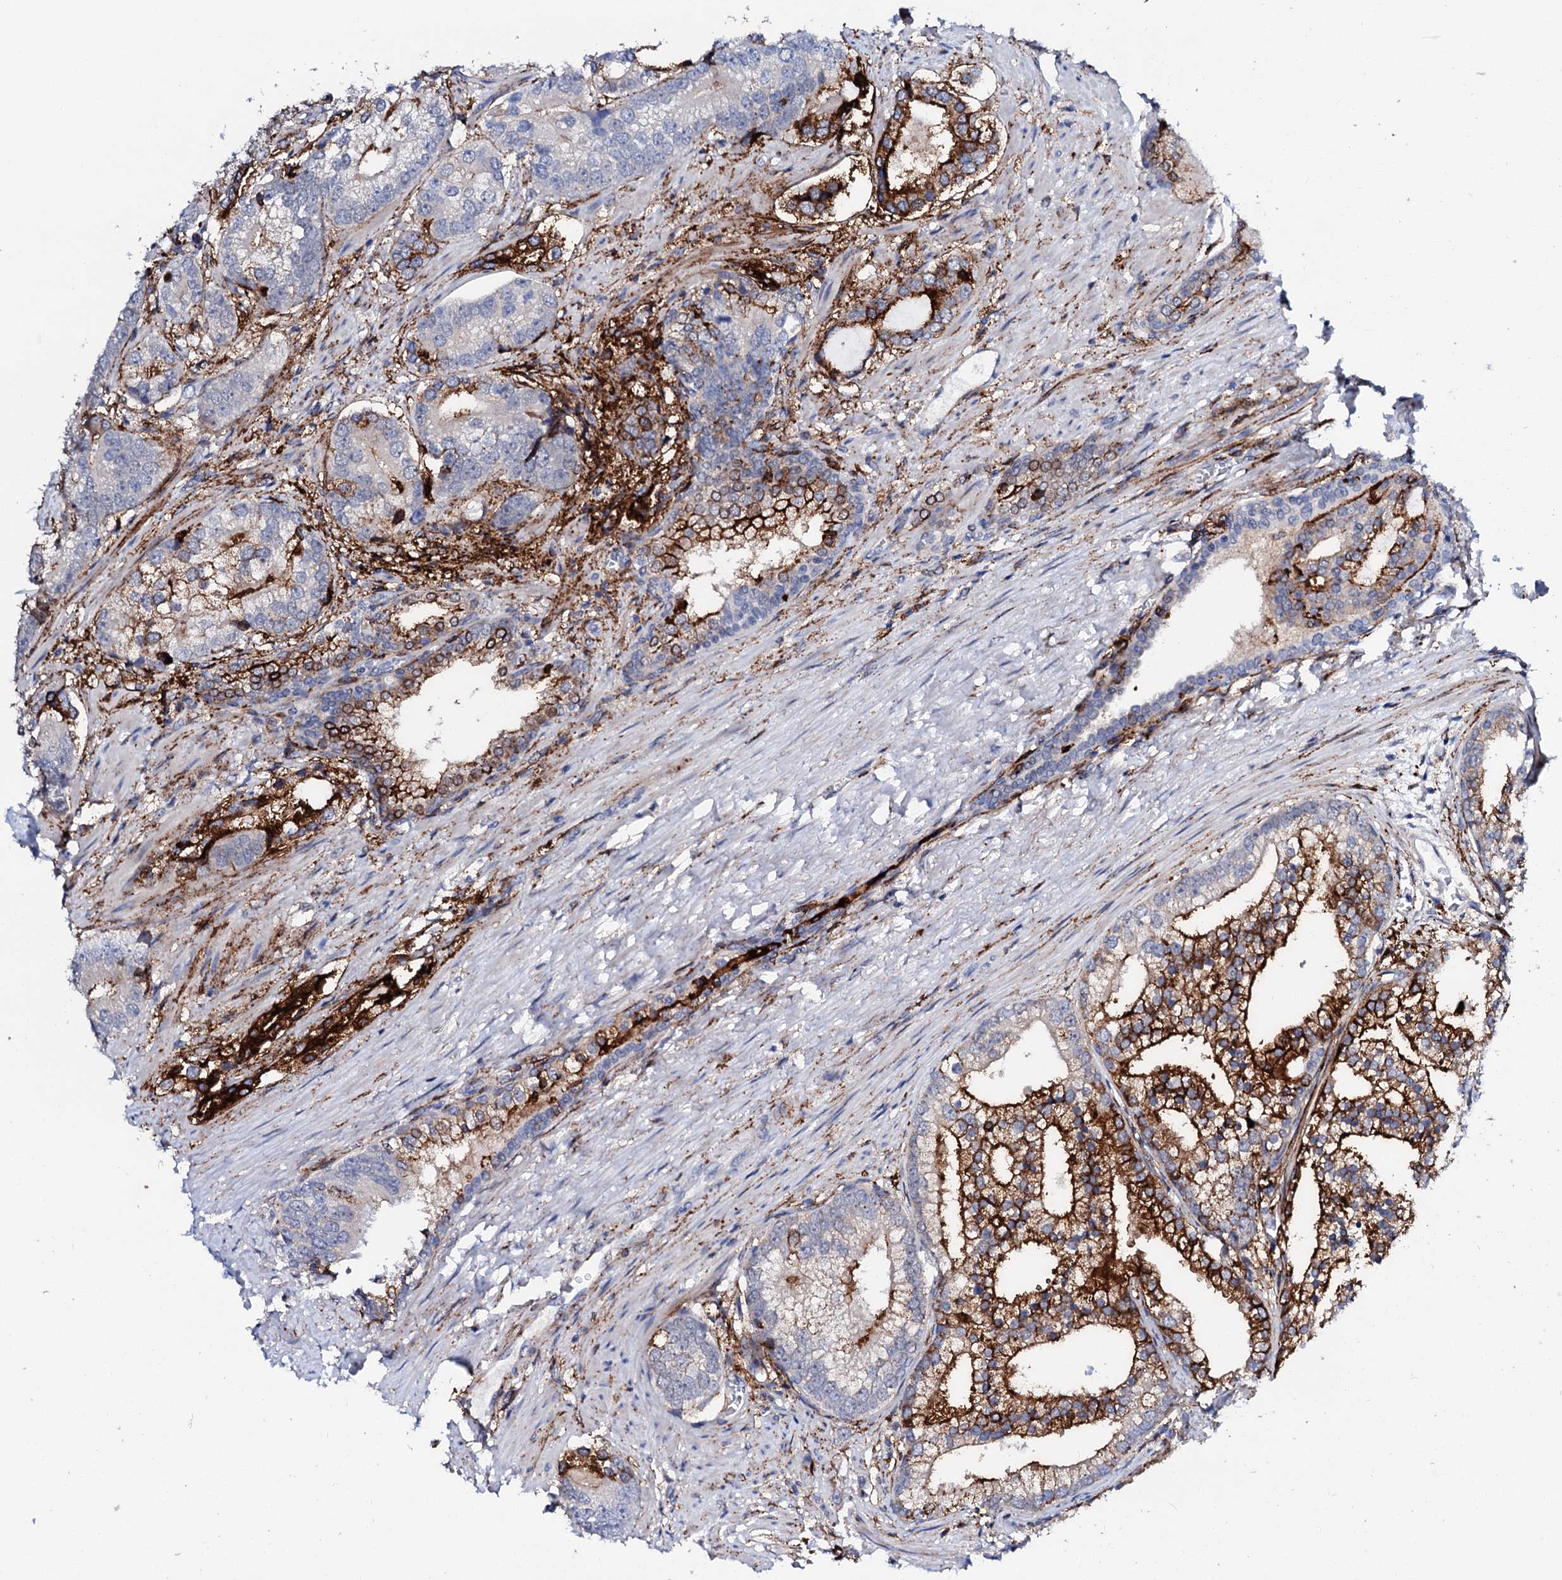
{"staining": {"intensity": "strong", "quantity": "25%-75%", "location": "cytoplasmic/membranous"}, "tissue": "prostate cancer", "cell_type": "Tumor cells", "image_type": "cancer", "snomed": [{"axis": "morphology", "description": "Adenocarcinoma, High grade"}, {"axis": "topography", "description": "Prostate"}], "caption": "Immunohistochemical staining of human prostate cancer (adenocarcinoma (high-grade)) shows strong cytoplasmic/membranous protein positivity in about 25%-75% of tumor cells.", "gene": "MED13L", "patient": {"sex": "male", "age": 75}}